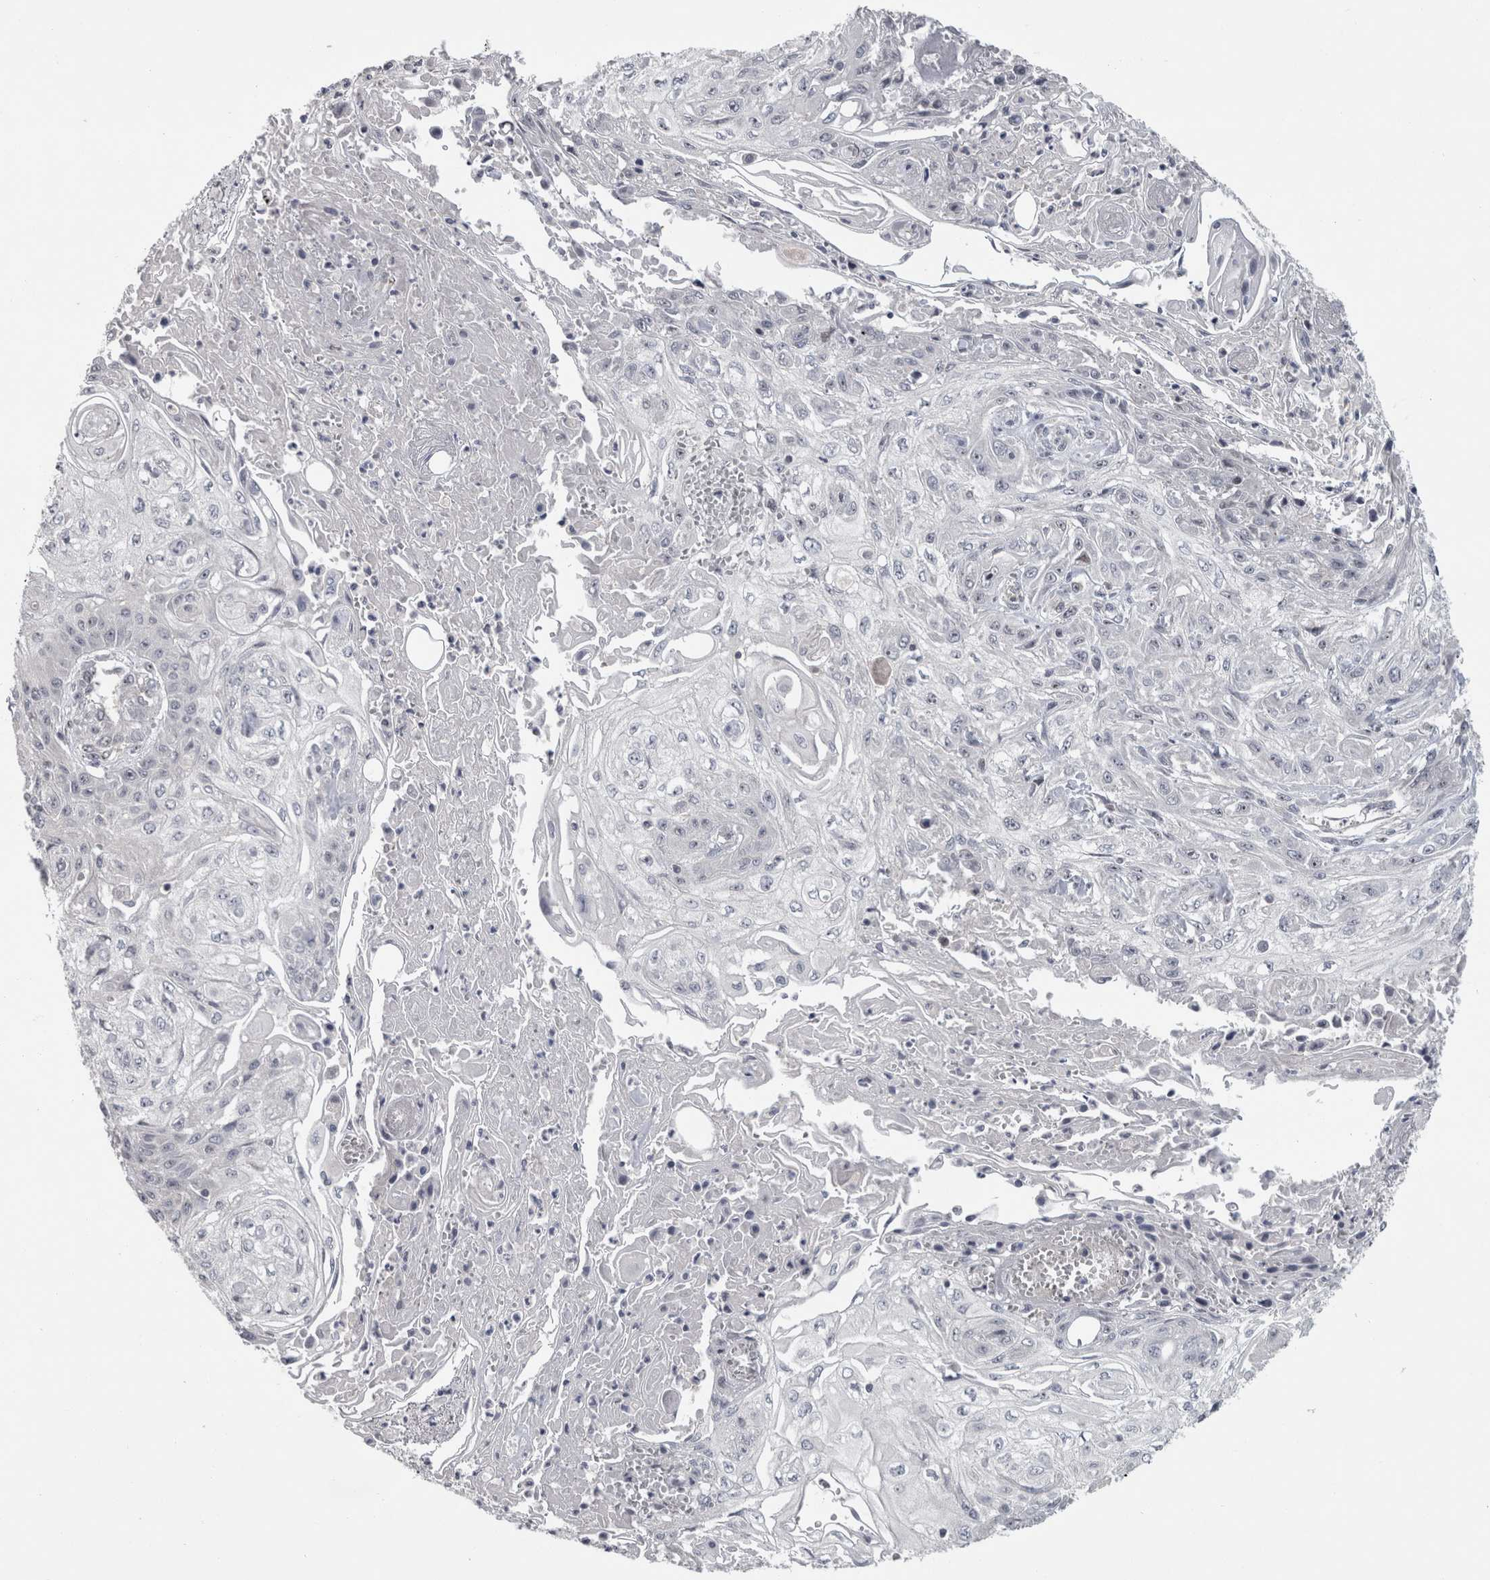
{"staining": {"intensity": "negative", "quantity": "none", "location": "none"}, "tissue": "skin cancer", "cell_type": "Tumor cells", "image_type": "cancer", "snomed": [{"axis": "morphology", "description": "Squamous cell carcinoma, NOS"}, {"axis": "morphology", "description": "Squamous cell carcinoma, metastatic, NOS"}, {"axis": "topography", "description": "Skin"}, {"axis": "topography", "description": "Lymph node"}], "caption": "IHC of metastatic squamous cell carcinoma (skin) demonstrates no positivity in tumor cells. (Immunohistochemistry, brightfield microscopy, high magnification).", "gene": "RBM28", "patient": {"sex": "male", "age": 75}}